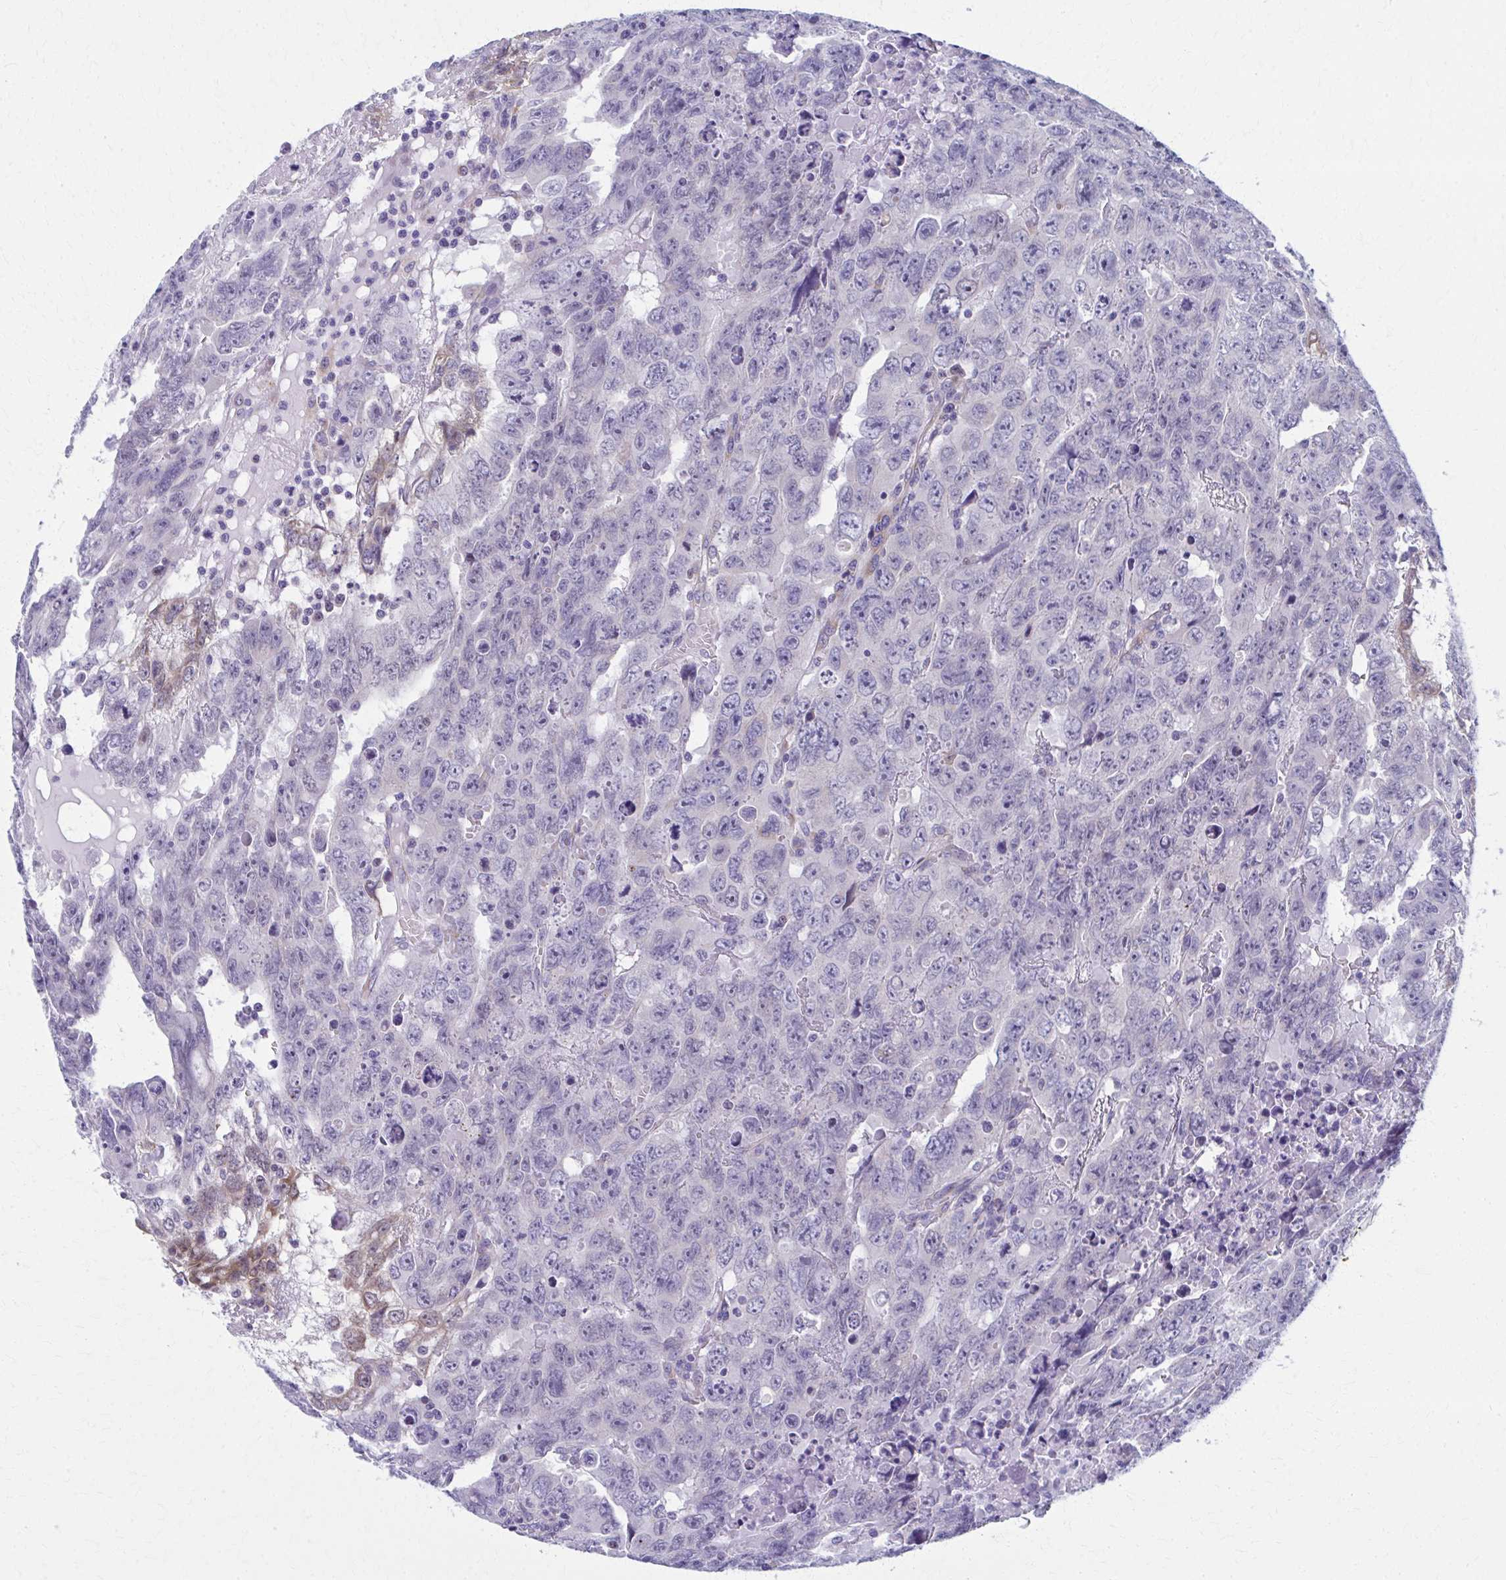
{"staining": {"intensity": "moderate", "quantity": "<25%", "location": "cytoplasmic/membranous"}, "tissue": "testis cancer", "cell_type": "Tumor cells", "image_type": "cancer", "snomed": [{"axis": "morphology", "description": "Carcinoma, Embryonal, NOS"}, {"axis": "topography", "description": "Testis"}], "caption": "There is low levels of moderate cytoplasmic/membranous staining in tumor cells of testis embryonal carcinoma, as demonstrated by immunohistochemical staining (brown color).", "gene": "SPATS2L", "patient": {"sex": "male", "age": 24}}